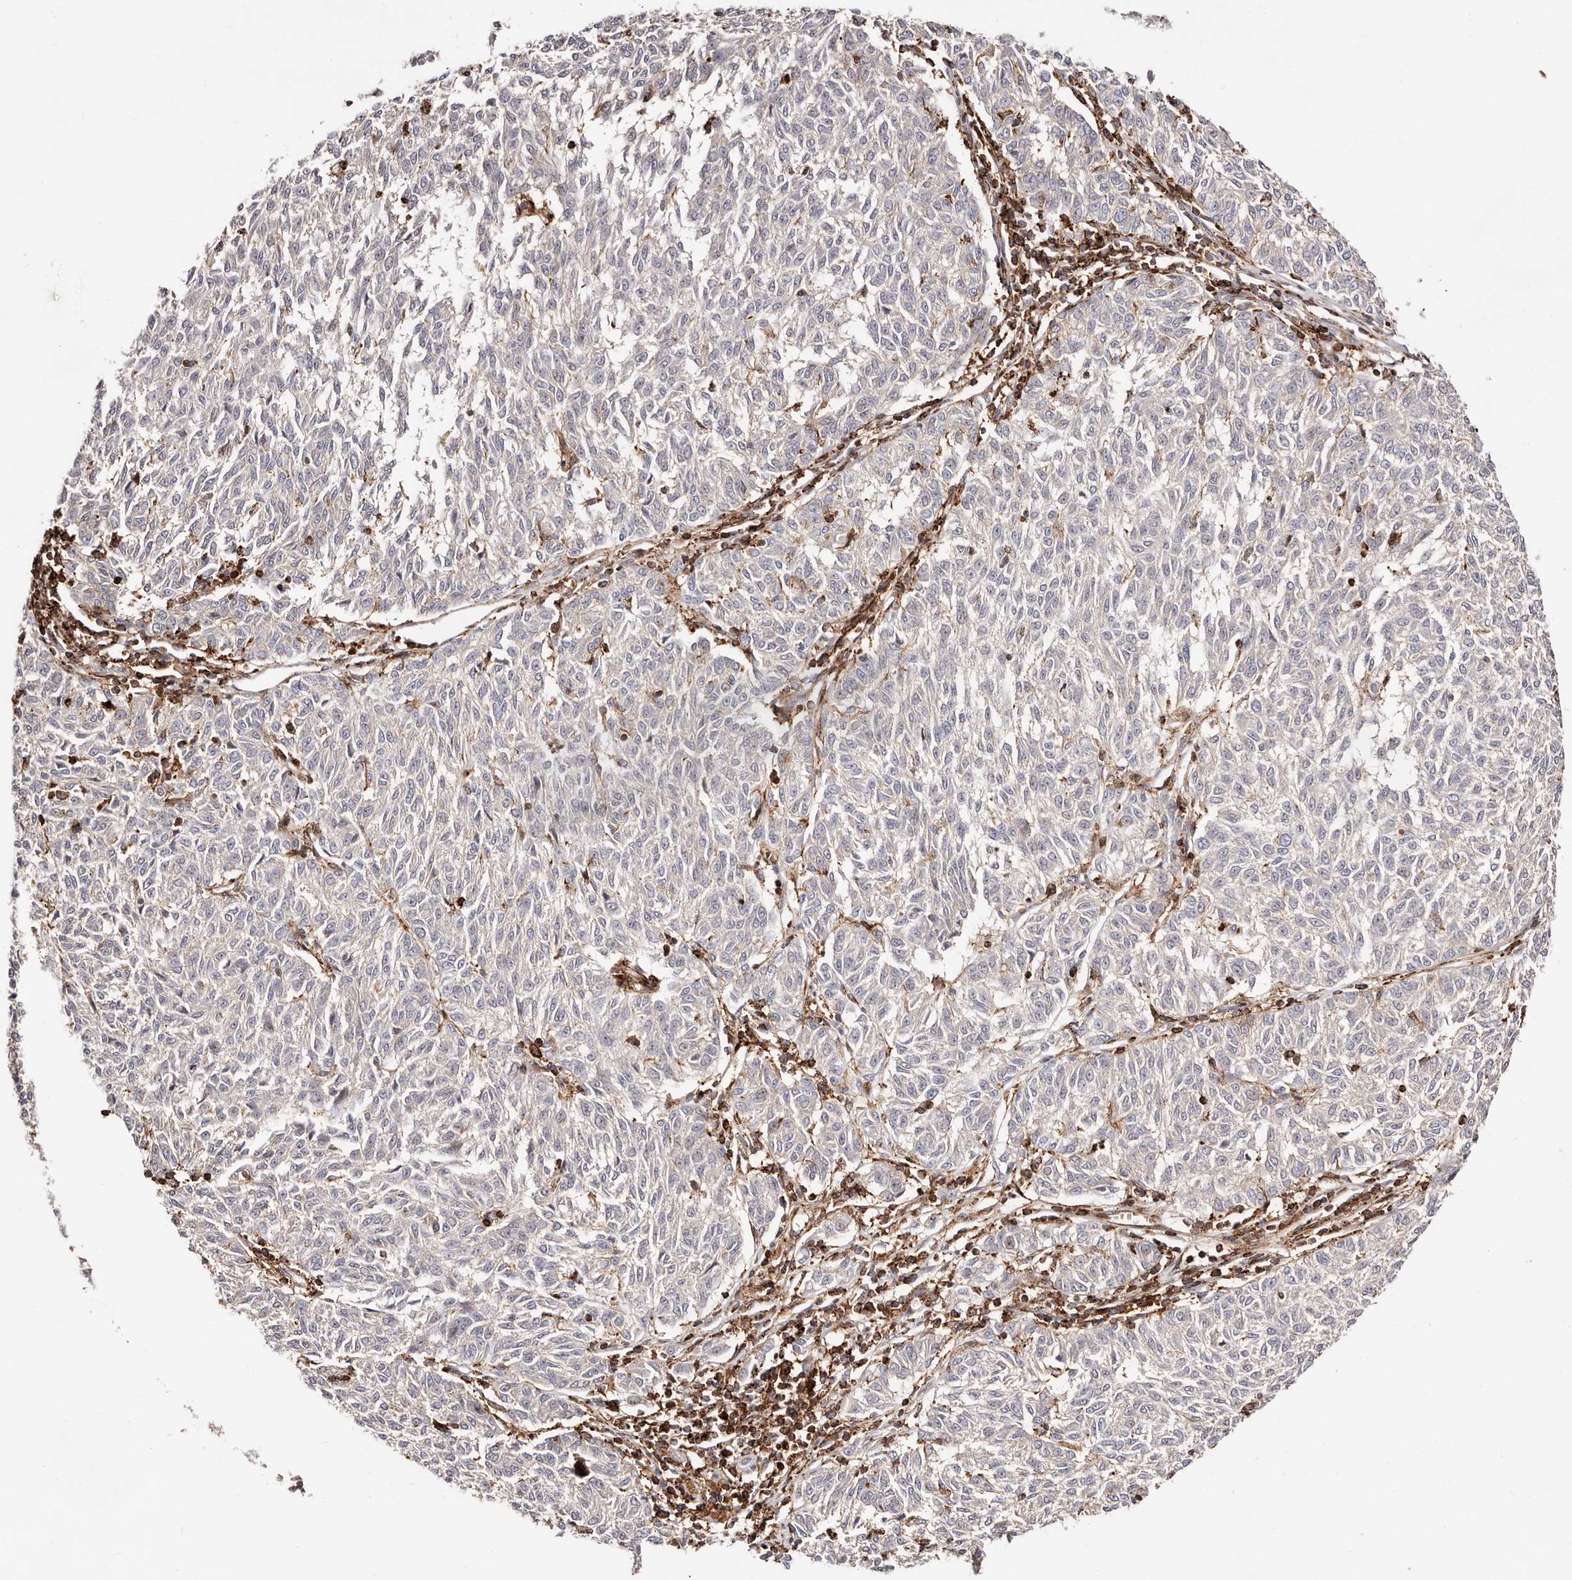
{"staining": {"intensity": "negative", "quantity": "none", "location": "none"}, "tissue": "melanoma", "cell_type": "Tumor cells", "image_type": "cancer", "snomed": [{"axis": "morphology", "description": "Malignant melanoma, NOS"}, {"axis": "topography", "description": "Skin"}], "caption": "Melanoma was stained to show a protein in brown. There is no significant staining in tumor cells.", "gene": "PTPN22", "patient": {"sex": "female", "age": 72}}